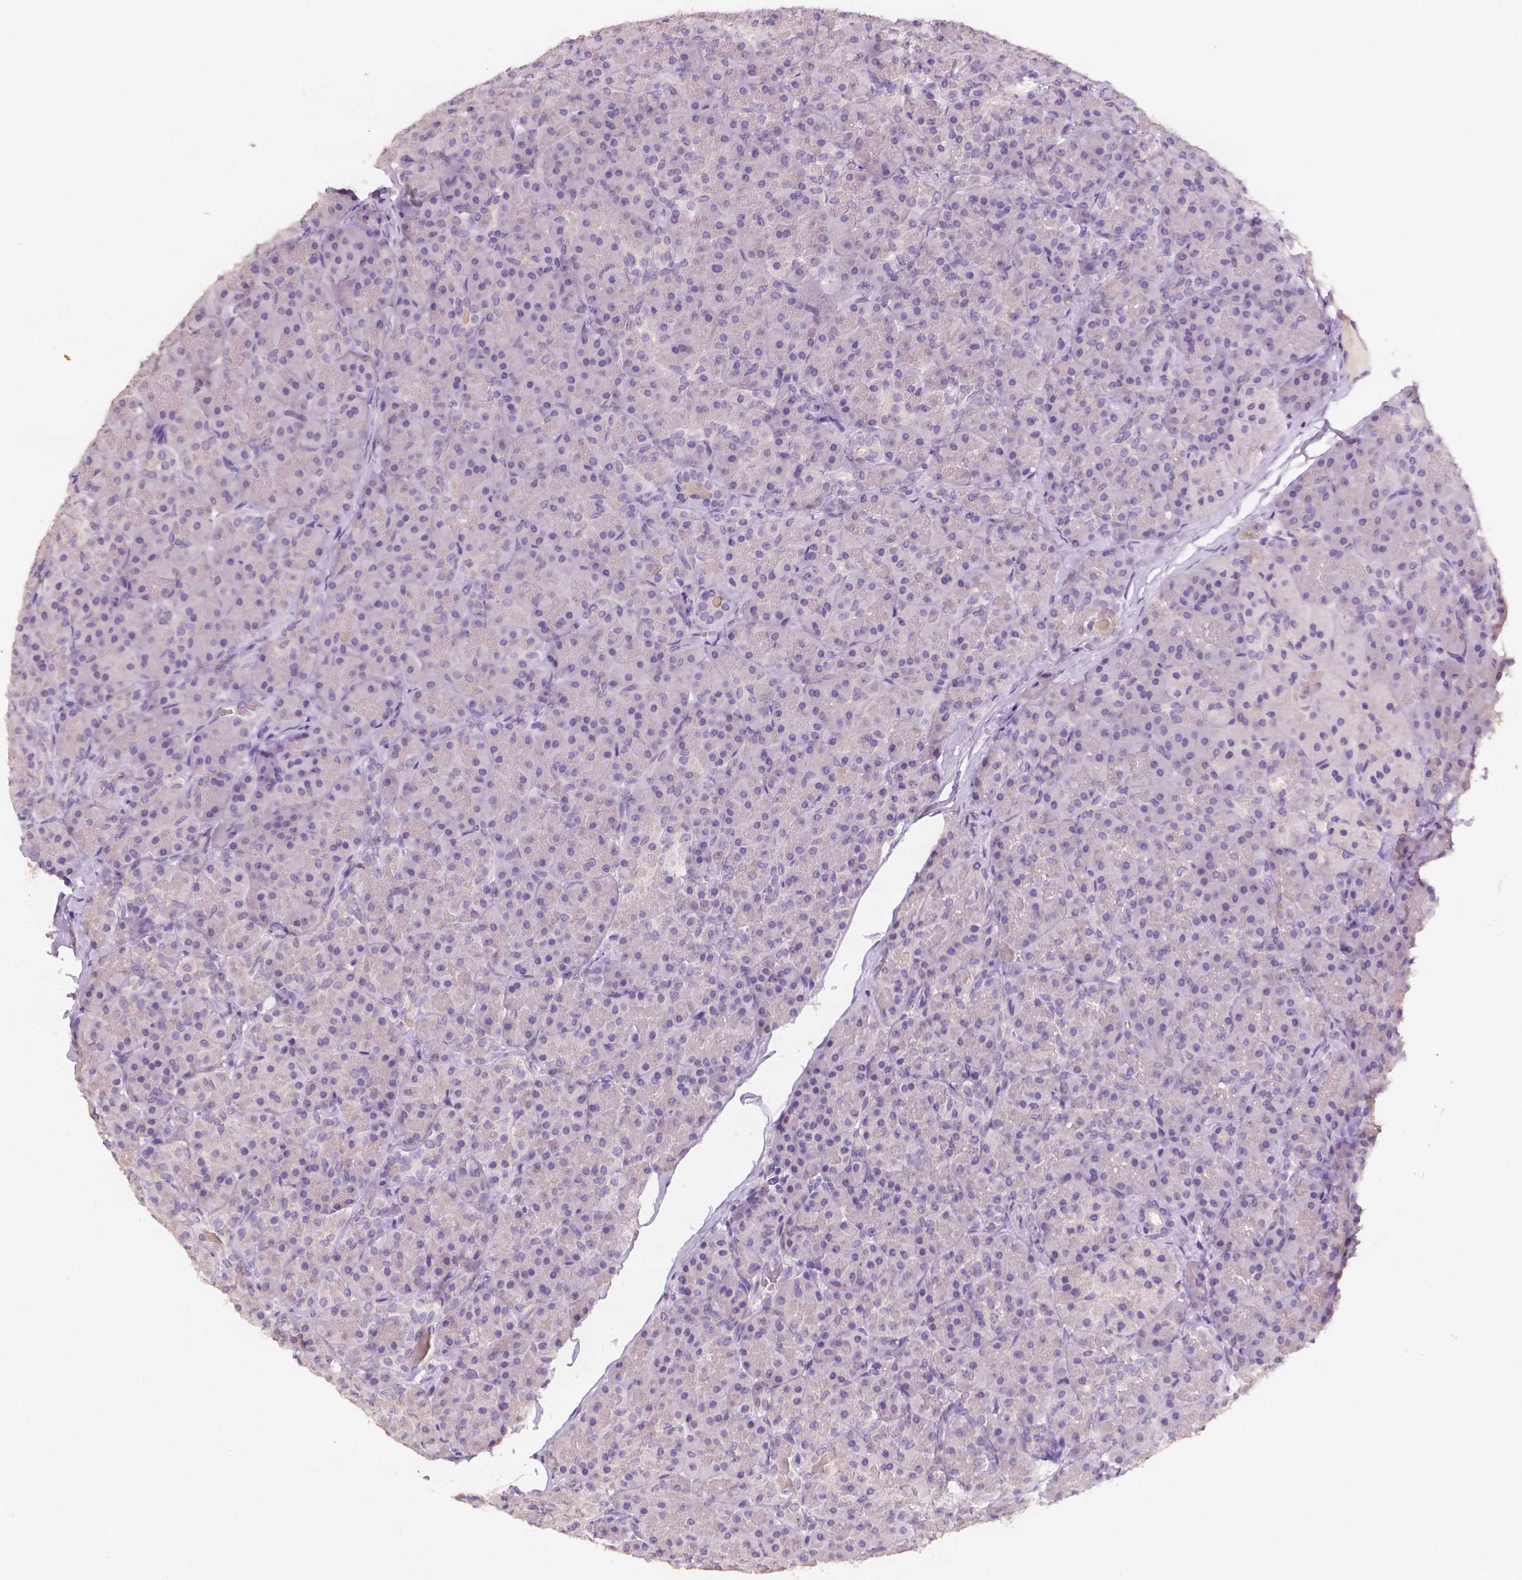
{"staining": {"intensity": "negative", "quantity": "none", "location": "none"}, "tissue": "pancreas", "cell_type": "Exocrine glandular cells", "image_type": "normal", "snomed": [{"axis": "morphology", "description": "Normal tissue, NOS"}, {"axis": "topography", "description": "Pancreas"}], "caption": "The photomicrograph reveals no staining of exocrine glandular cells in normal pancreas. (DAB immunohistochemistry (IHC) visualized using brightfield microscopy, high magnification).", "gene": "FASN", "patient": {"sex": "male", "age": 57}}